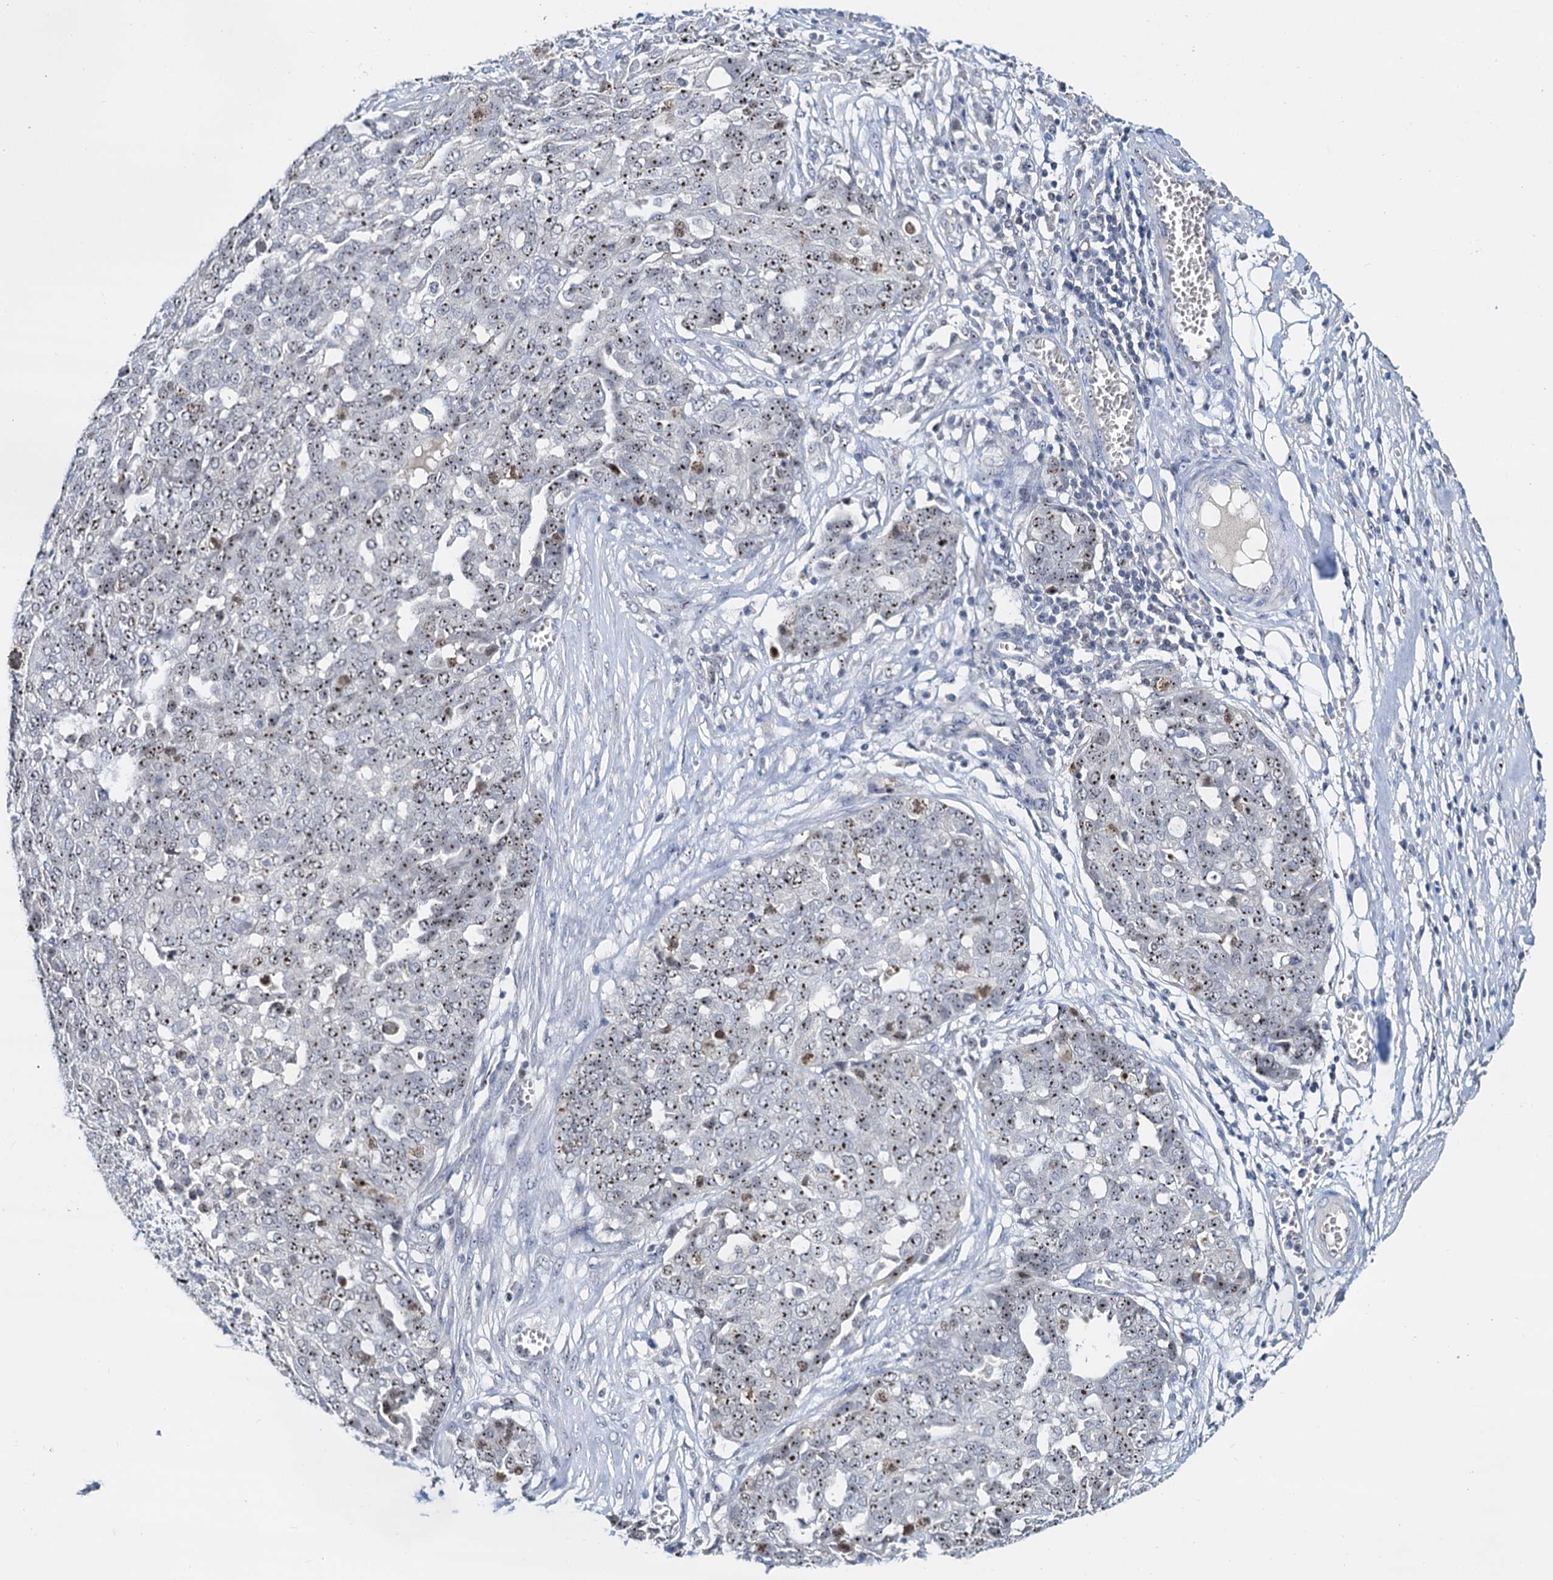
{"staining": {"intensity": "moderate", "quantity": ">75%", "location": "nuclear"}, "tissue": "ovarian cancer", "cell_type": "Tumor cells", "image_type": "cancer", "snomed": [{"axis": "morphology", "description": "Cystadenocarcinoma, serous, NOS"}, {"axis": "topography", "description": "Soft tissue"}, {"axis": "topography", "description": "Ovary"}], "caption": "Human serous cystadenocarcinoma (ovarian) stained with a brown dye displays moderate nuclear positive expression in approximately >75% of tumor cells.", "gene": "NOP2", "patient": {"sex": "female", "age": 57}}